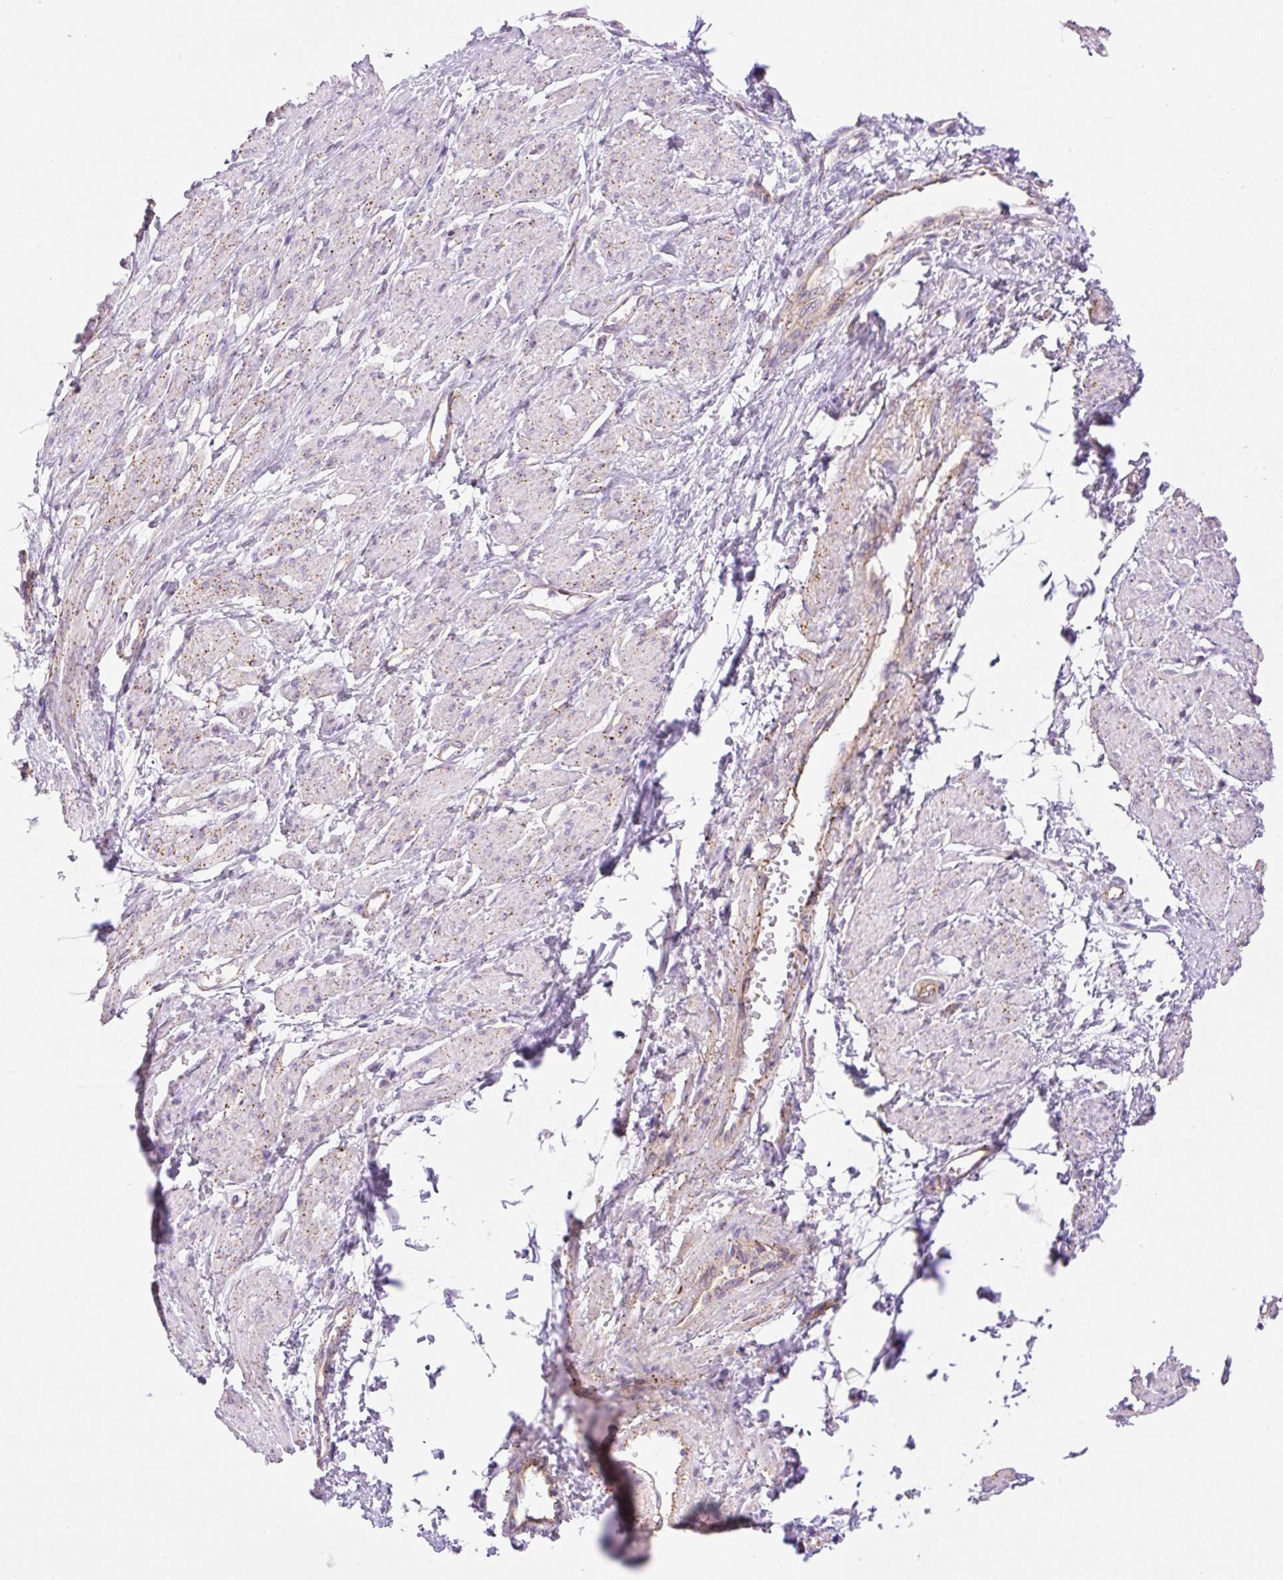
{"staining": {"intensity": "weak", "quantity": "25%-75%", "location": "cytoplasmic/membranous"}, "tissue": "smooth muscle", "cell_type": "Smooth muscle cells", "image_type": "normal", "snomed": [{"axis": "morphology", "description": "Normal tissue, NOS"}, {"axis": "topography", "description": "Smooth muscle"}, {"axis": "topography", "description": "Uterus"}], "caption": "High-power microscopy captured an immunohistochemistry (IHC) micrograph of benign smooth muscle, revealing weak cytoplasmic/membranous staining in about 25%-75% of smooth muscle cells.", "gene": "EHD1", "patient": {"sex": "female", "age": 39}}